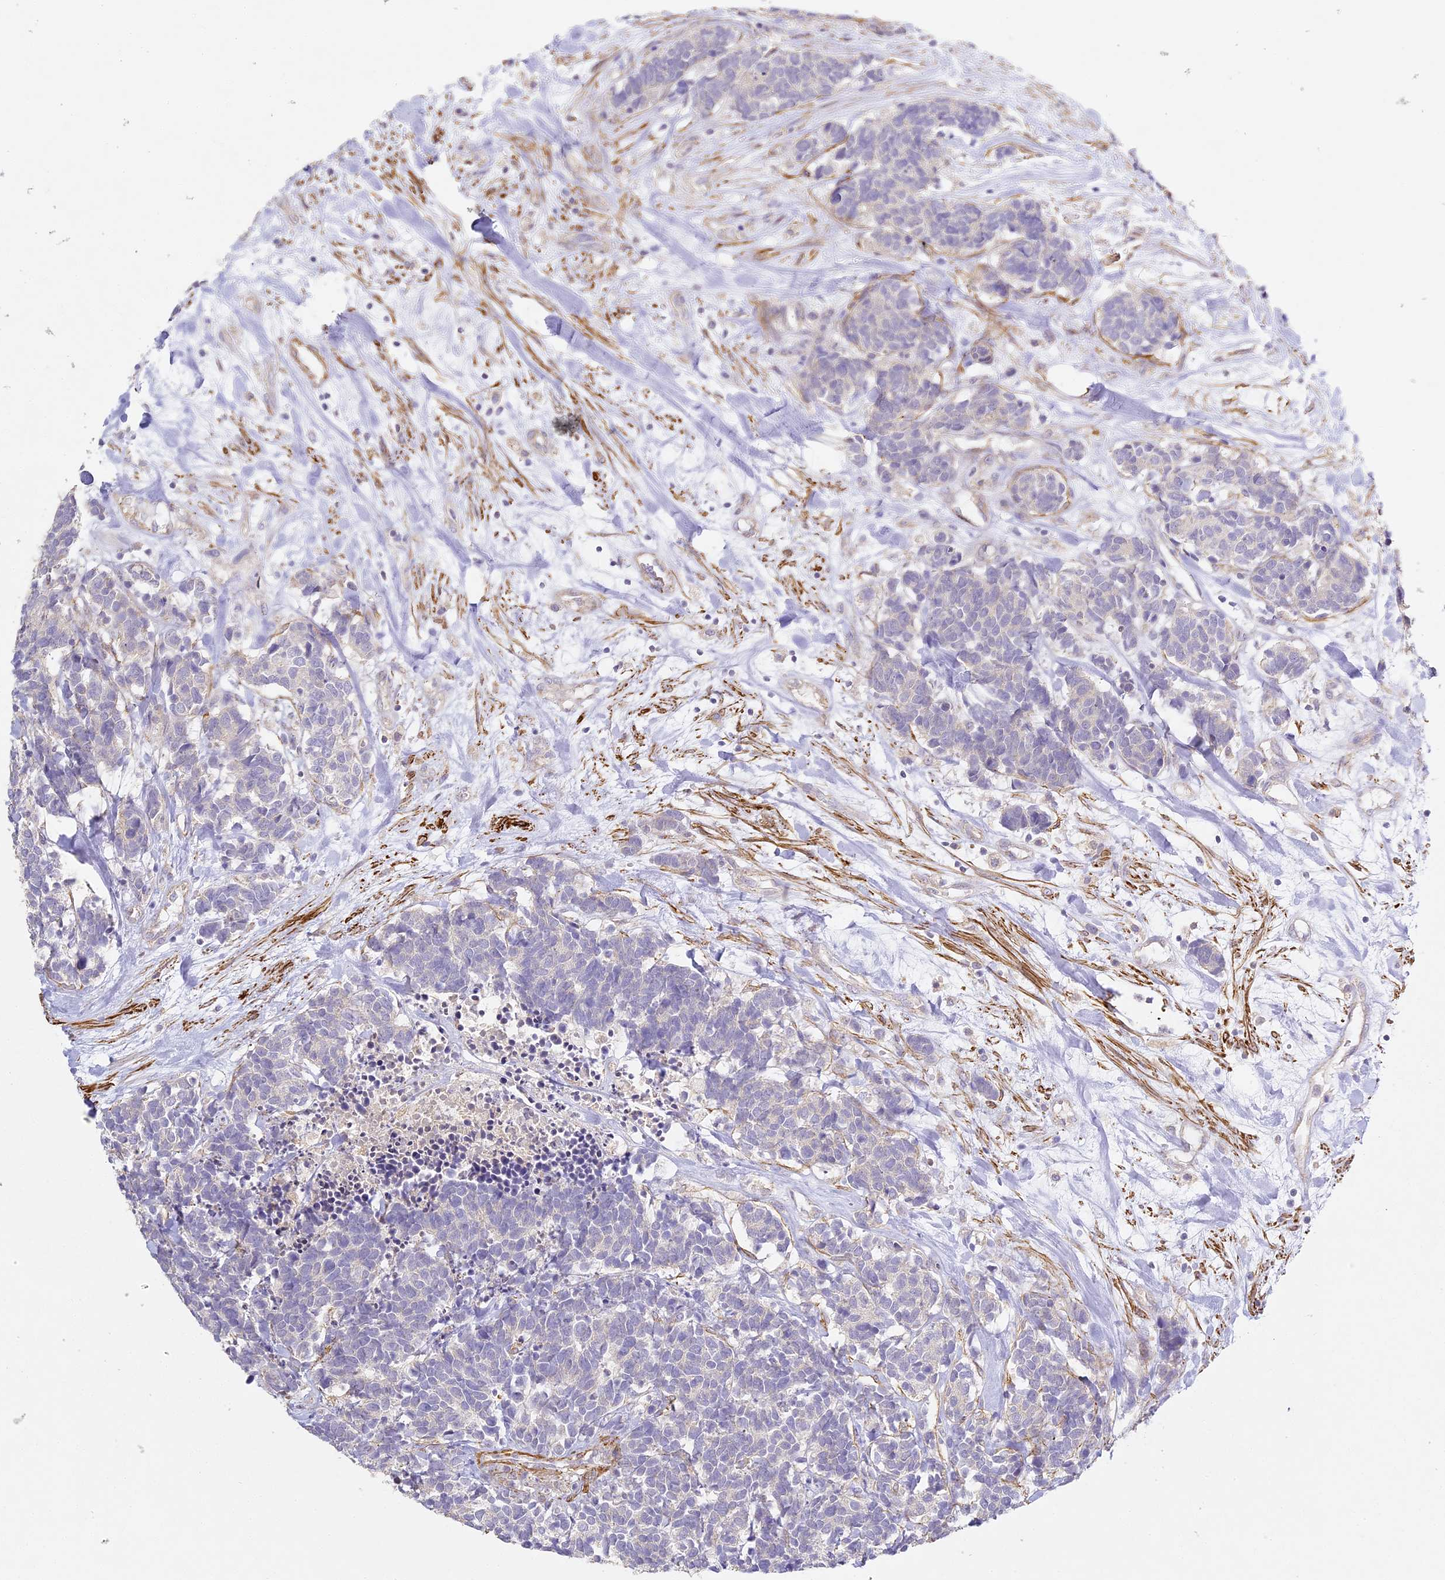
{"staining": {"intensity": "negative", "quantity": "none", "location": "none"}, "tissue": "carcinoid", "cell_type": "Tumor cells", "image_type": "cancer", "snomed": [{"axis": "morphology", "description": "Carcinoma, NOS"}, {"axis": "morphology", "description": "Carcinoid, malignant, NOS"}, {"axis": "topography", "description": "Urinary bladder"}], "caption": "Carcinoid (malignant) was stained to show a protein in brown. There is no significant positivity in tumor cells.", "gene": "MED28", "patient": {"sex": "male", "age": 57}}